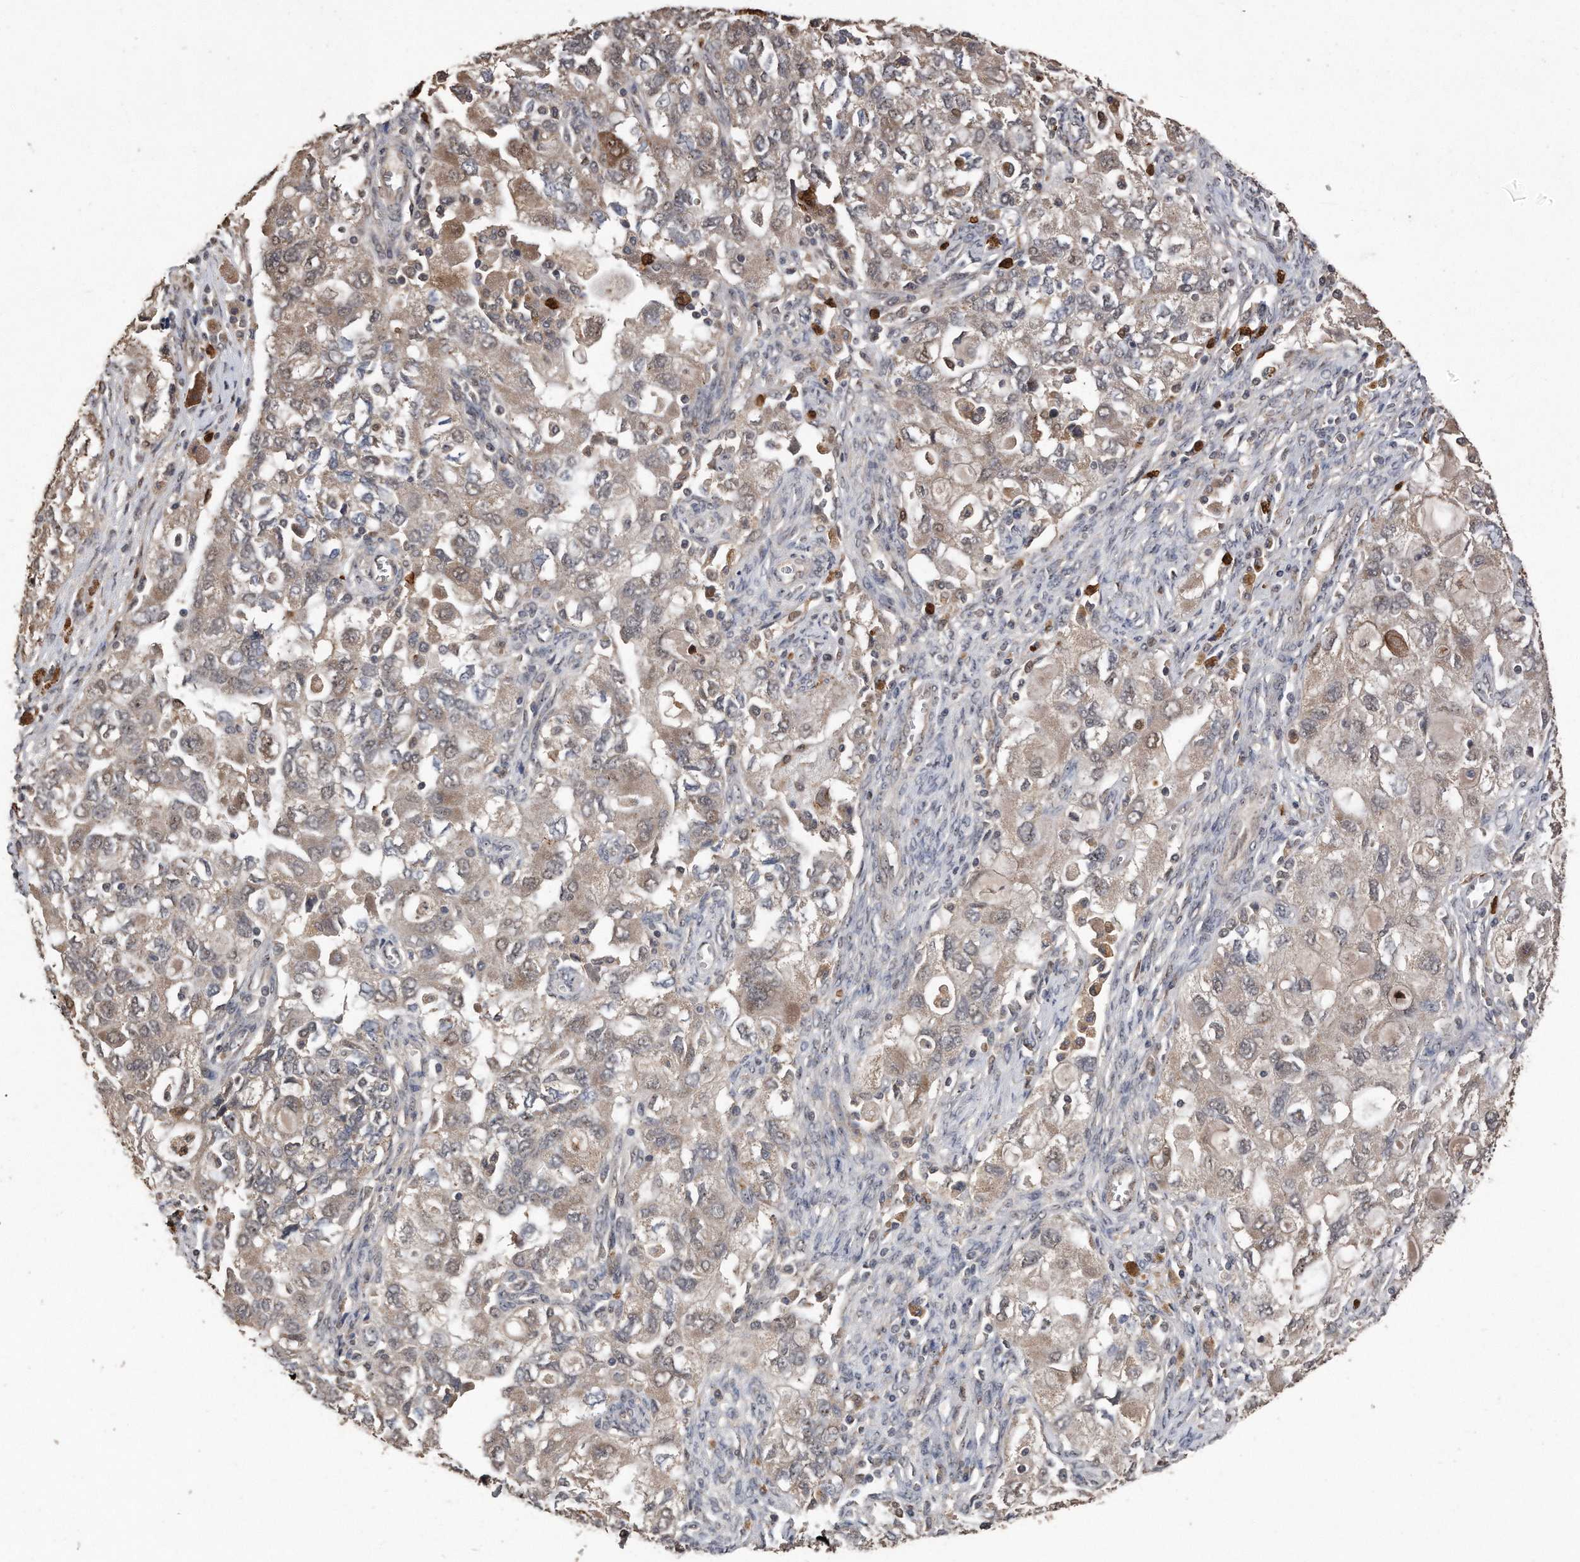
{"staining": {"intensity": "weak", "quantity": "<25%", "location": "cytoplasmic/membranous"}, "tissue": "ovarian cancer", "cell_type": "Tumor cells", "image_type": "cancer", "snomed": [{"axis": "morphology", "description": "Carcinoma, NOS"}, {"axis": "morphology", "description": "Cystadenocarcinoma, serous, NOS"}, {"axis": "topography", "description": "Ovary"}], "caption": "The IHC micrograph has no significant positivity in tumor cells of serous cystadenocarcinoma (ovarian) tissue. The staining was performed using DAB (3,3'-diaminobenzidine) to visualize the protein expression in brown, while the nuclei were stained in blue with hematoxylin (Magnification: 20x).", "gene": "PELO", "patient": {"sex": "female", "age": 69}}